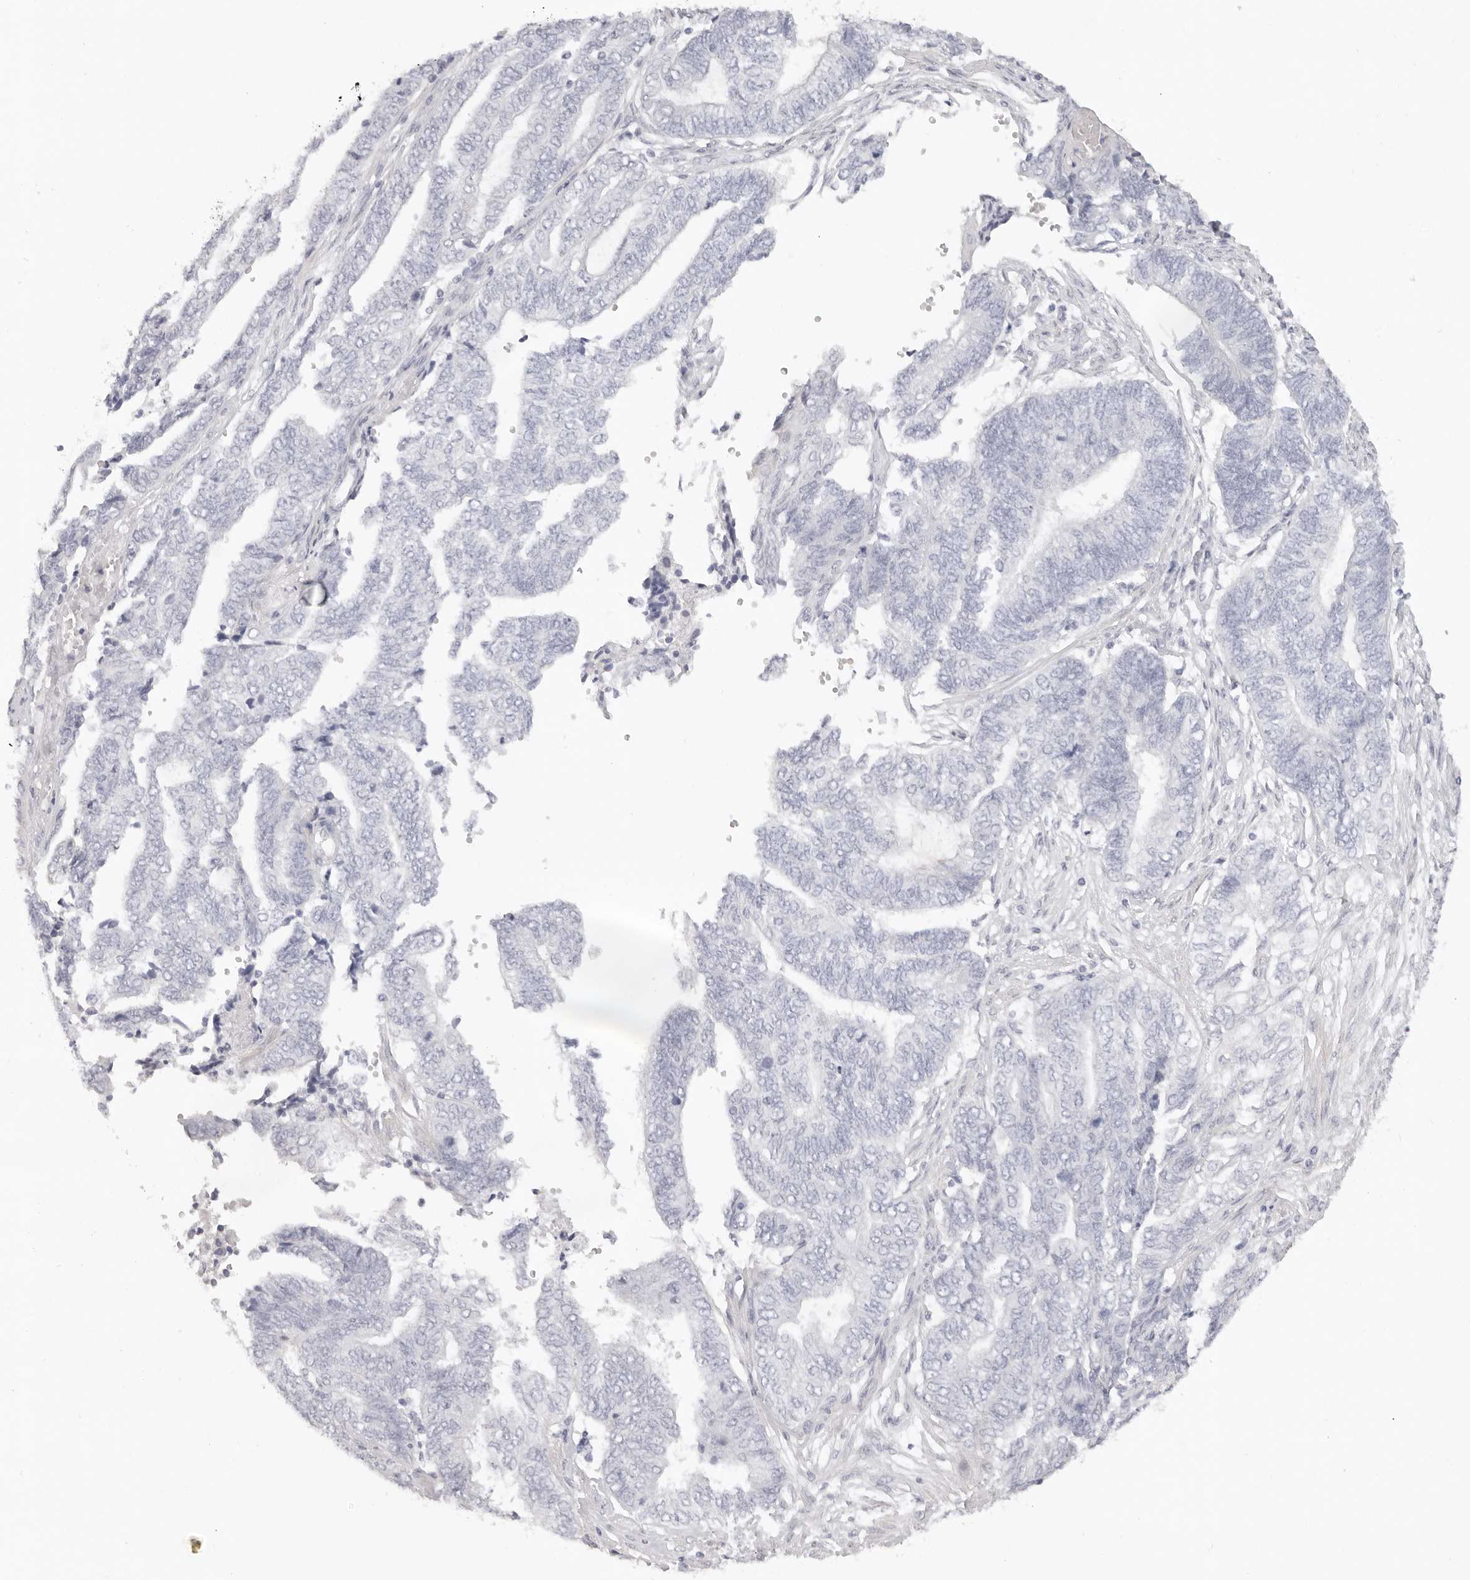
{"staining": {"intensity": "negative", "quantity": "none", "location": "none"}, "tissue": "endometrial cancer", "cell_type": "Tumor cells", "image_type": "cancer", "snomed": [{"axis": "morphology", "description": "Adenocarcinoma, NOS"}, {"axis": "topography", "description": "Uterus"}, {"axis": "topography", "description": "Endometrium"}], "caption": "Endometrial cancer was stained to show a protein in brown. There is no significant staining in tumor cells.", "gene": "RXFP1", "patient": {"sex": "female", "age": 70}}